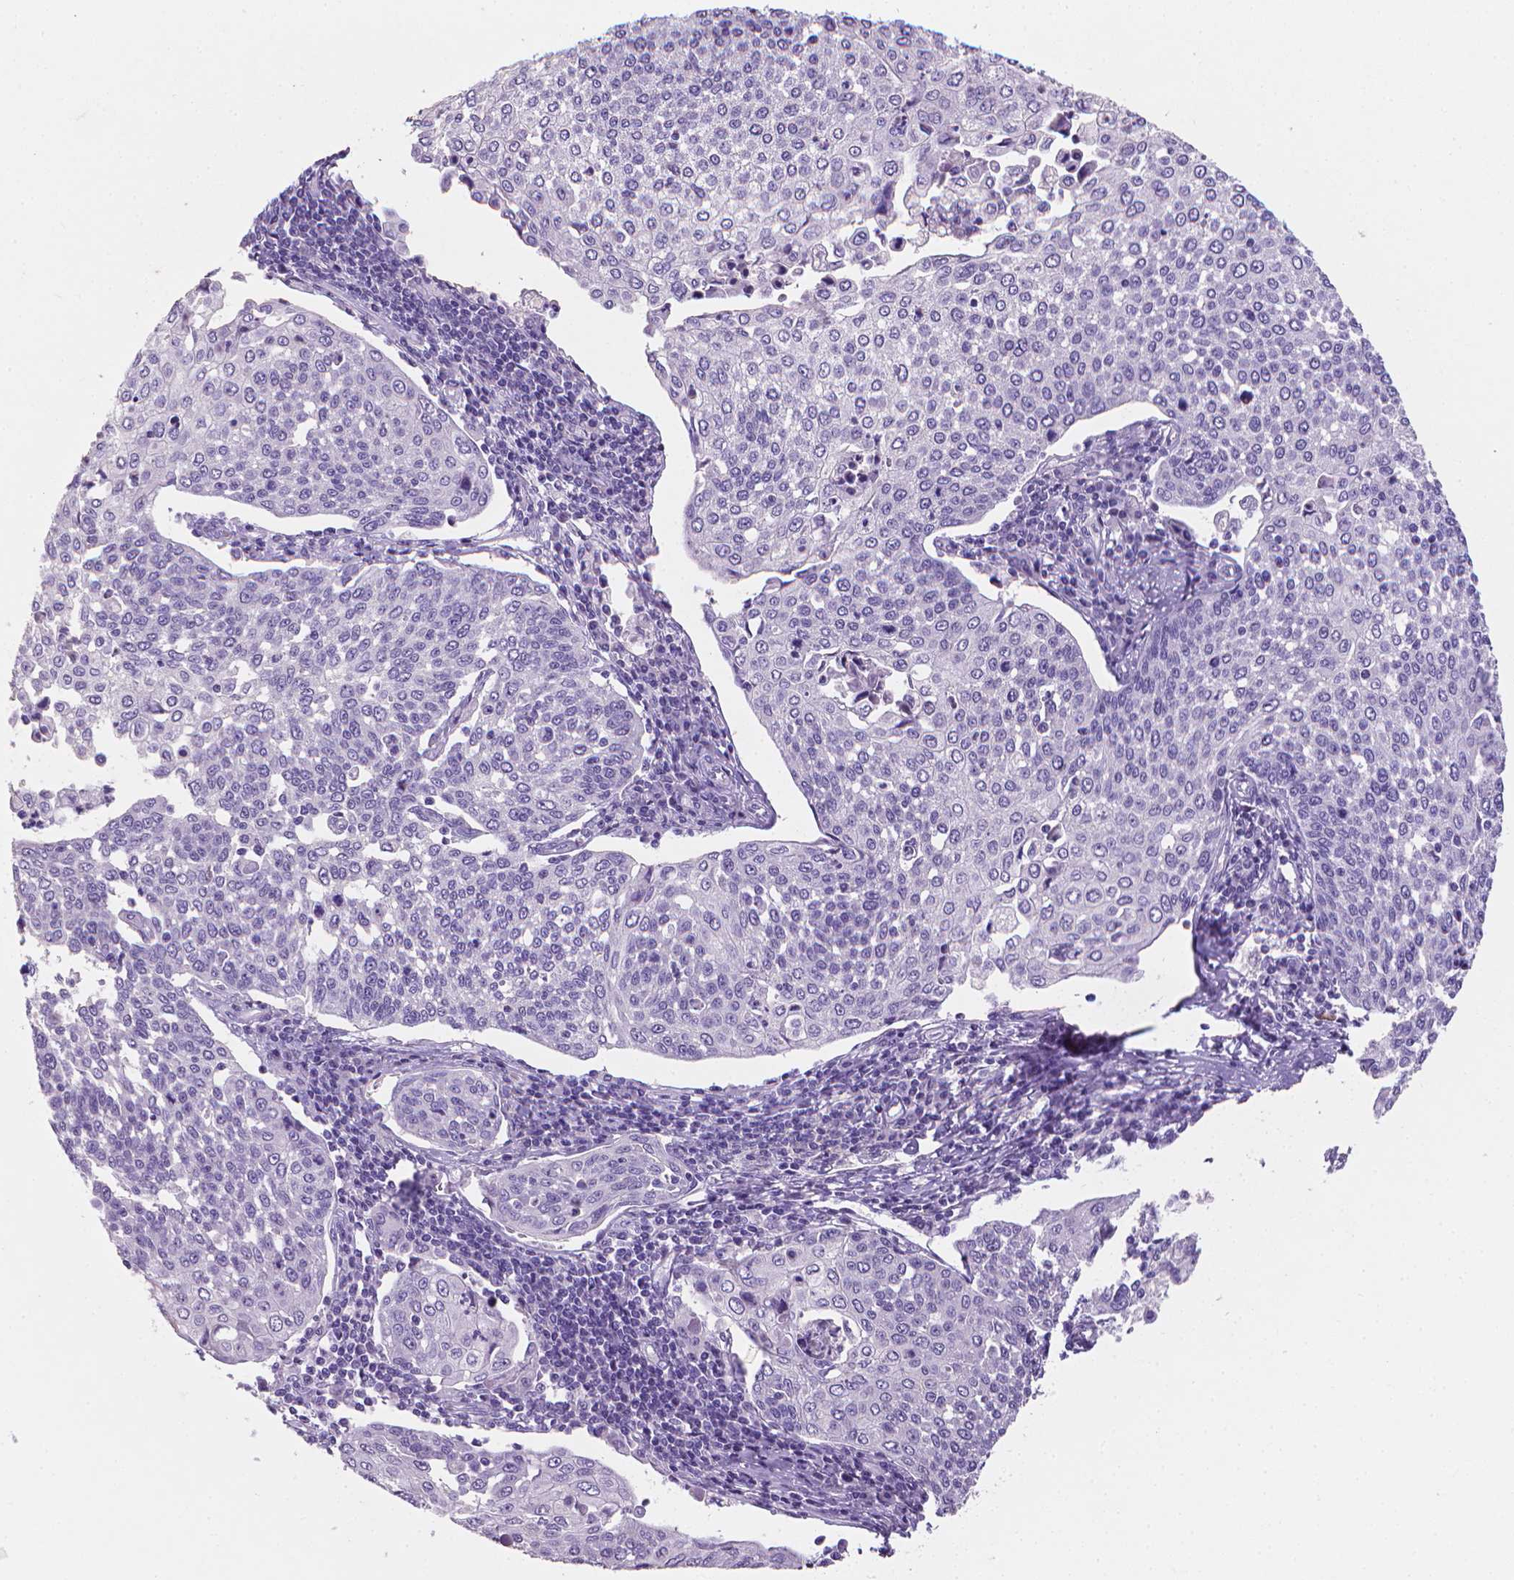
{"staining": {"intensity": "negative", "quantity": "none", "location": "none"}, "tissue": "cervical cancer", "cell_type": "Tumor cells", "image_type": "cancer", "snomed": [{"axis": "morphology", "description": "Squamous cell carcinoma, NOS"}, {"axis": "topography", "description": "Cervix"}], "caption": "IHC of cervical cancer (squamous cell carcinoma) exhibits no staining in tumor cells.", "gene": "XPNPEP2", "patient": {"sex": "female", "age": 34}}